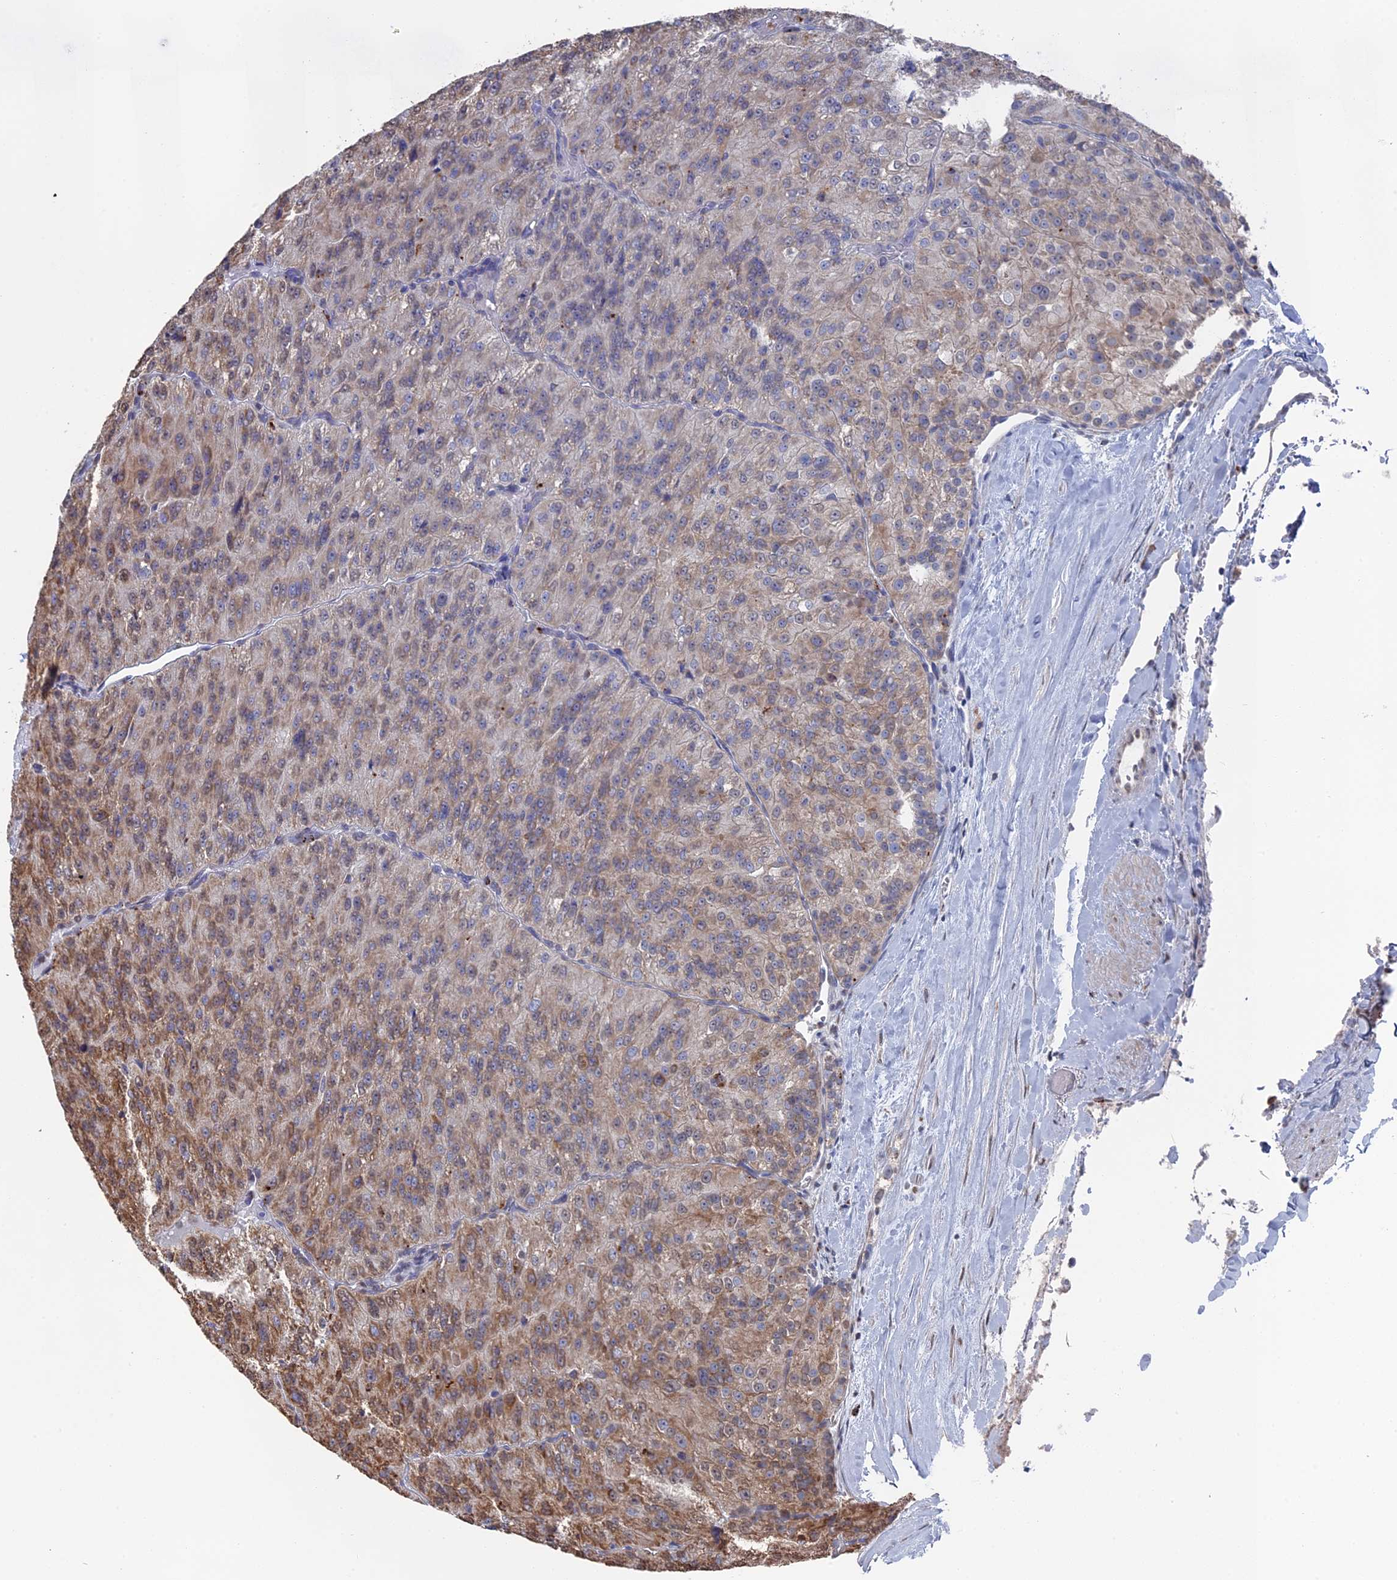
{"staining": {"intensity": "moderate", "quantity": "25%-75%", "location": "cytoplasmic/membranous"}, "tissue": "renal cancer", "cell_type": "Tumor cells", "image_type": "cancer", "snomed": [{"axis": "morphology", "description": "Adenocarcinoma, NOS"}, {"axis": "topography", "description": "Kidney"}], "caption": "Protein staining shows moderate cytoplasmic/membranous positivity in about 25%-75% of tumor cells in renal adenocarcinoma.", "gene": "SMG9", "patient": {"sex": "female", "age": 63}}